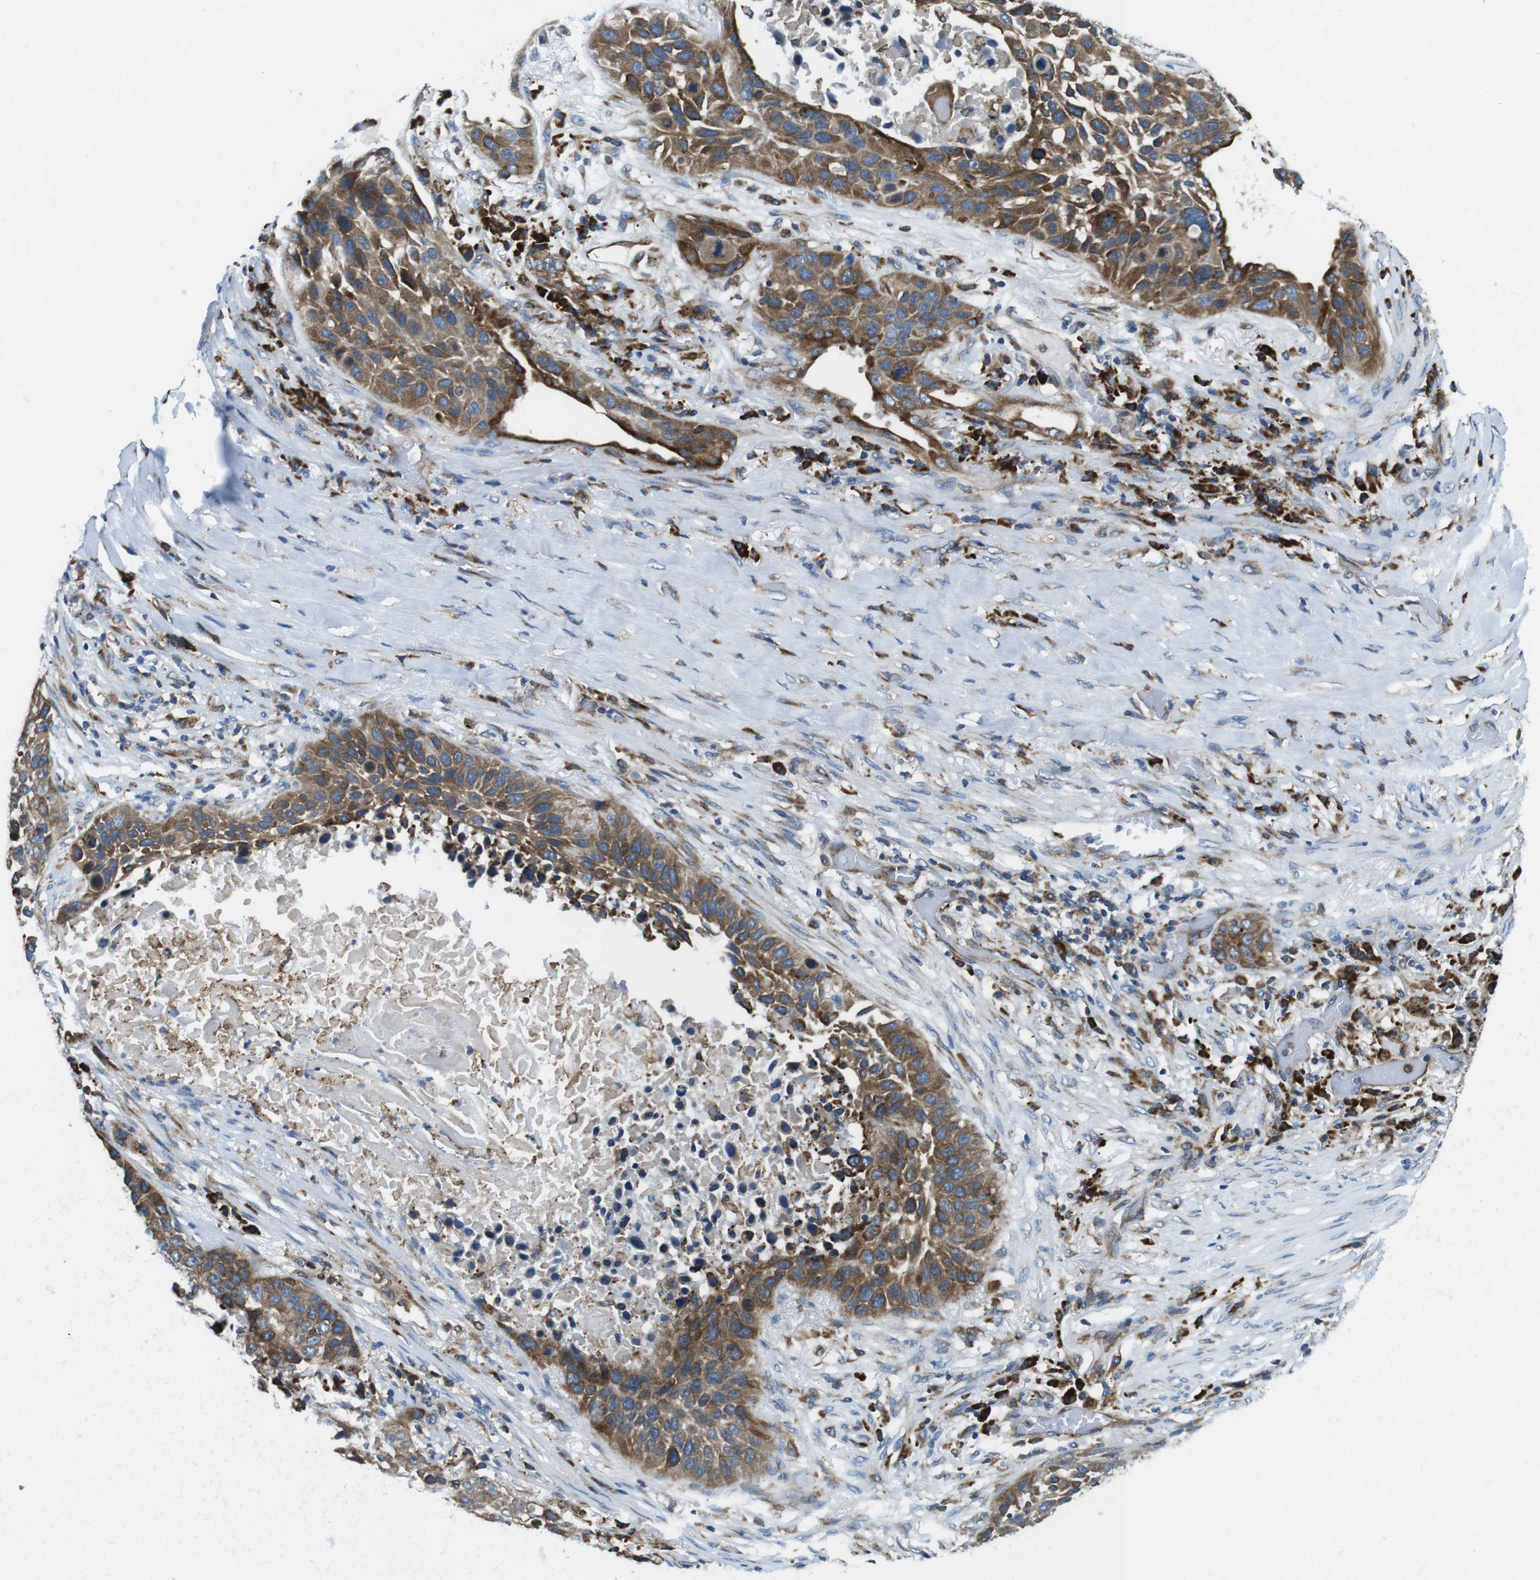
{"staining": {"intensity": "moderate", "quantity": ">75%", "location": "cytoplasmic/membranous"}, "tissue": "lung cancer", "cell_type": "Tumor cells", "image_type": "cancer", "snomed": [{"axis": "morphology", "description": "Squamous cell carcinoma, NOS"}, {"axis": "topography", "description": "Lung"}], "caption": "DAB (3,3'-diaminobenzidine) immunohistochemical staining of lung squamous cell carcinoma exhibits moderate cytoplasmic/membranous protein expression in about >75% of tumor cells.", "gene": "UGGT1", "patient": {"sex": "male", "age": 57}}